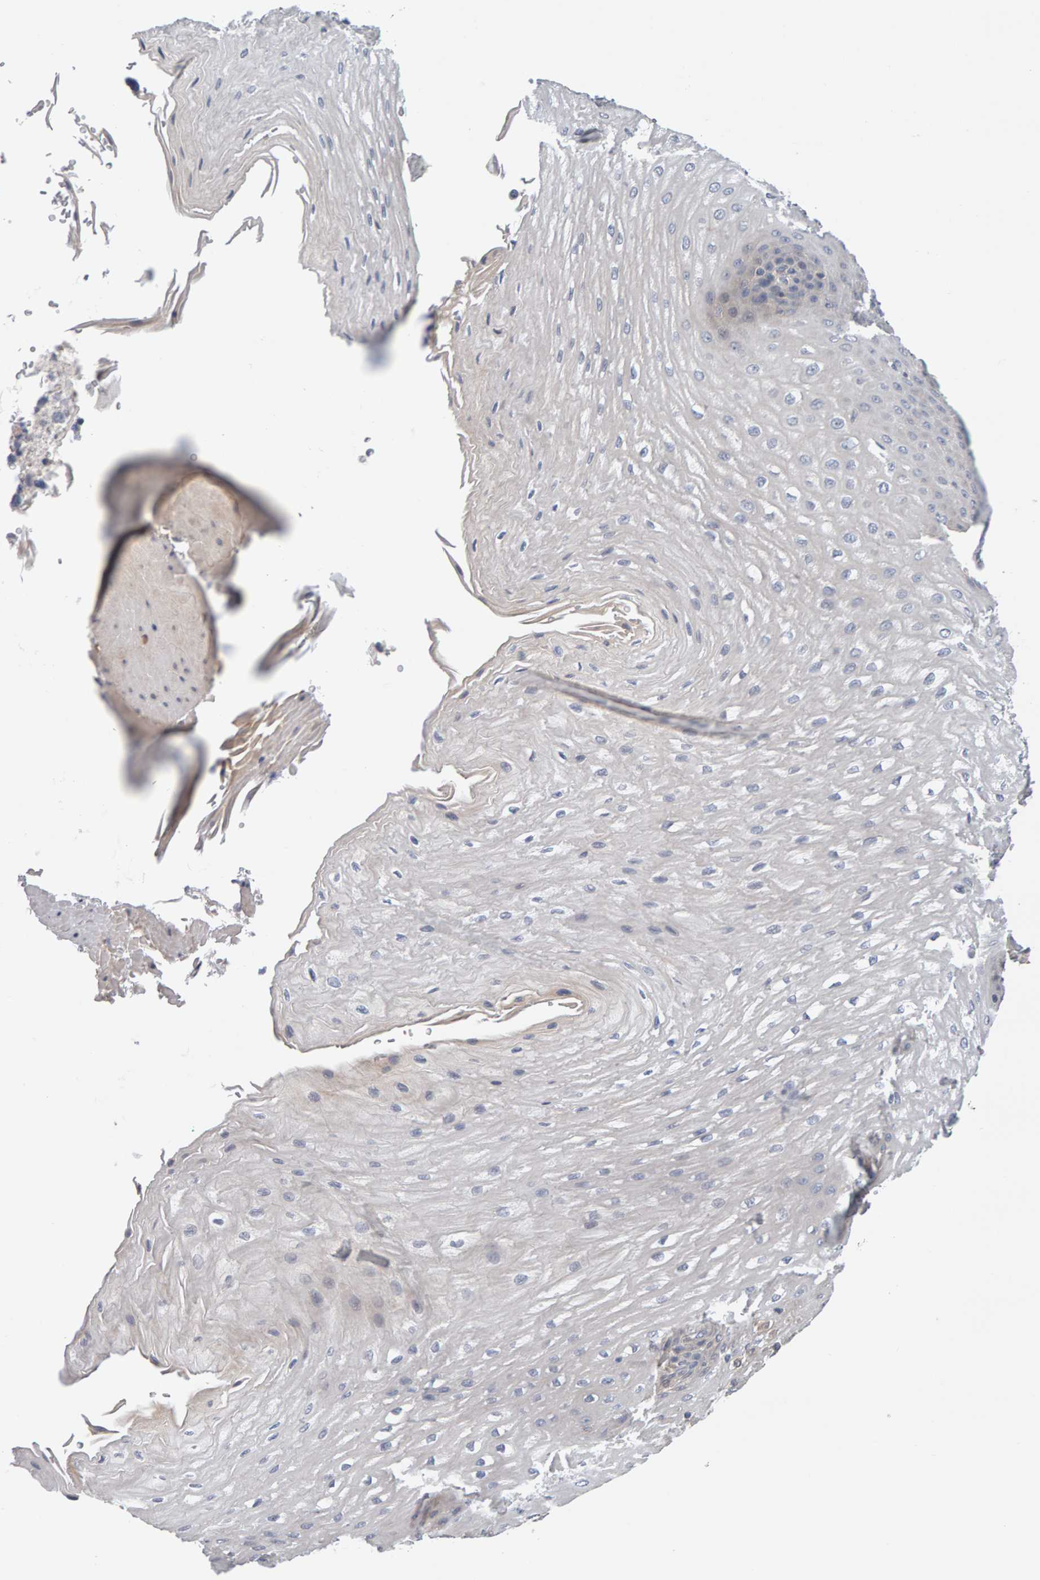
{"staining": {"intensity": "weak", "quantity": "<25%", "location": "cytoplasmic/membranous"}, "tissue": "esophagus", "cell_type": "Squamous epithelial cells", "image_type": "normal", "snomed": [{"axis": "morphology", "description": "Normal tissue, NOS"}, {"axis": "topography", "description": "Esophagus"}], "caption": "The image shows no significant staining in squamous epithelial cells of esophagus. Brightfield microscopy of immunohistochemistry stained with DAB (brown) and hematoxylin (blue), captured at high magnification.", "gene": "GFUS", "patient": {"sex": "male", "age": 54}}